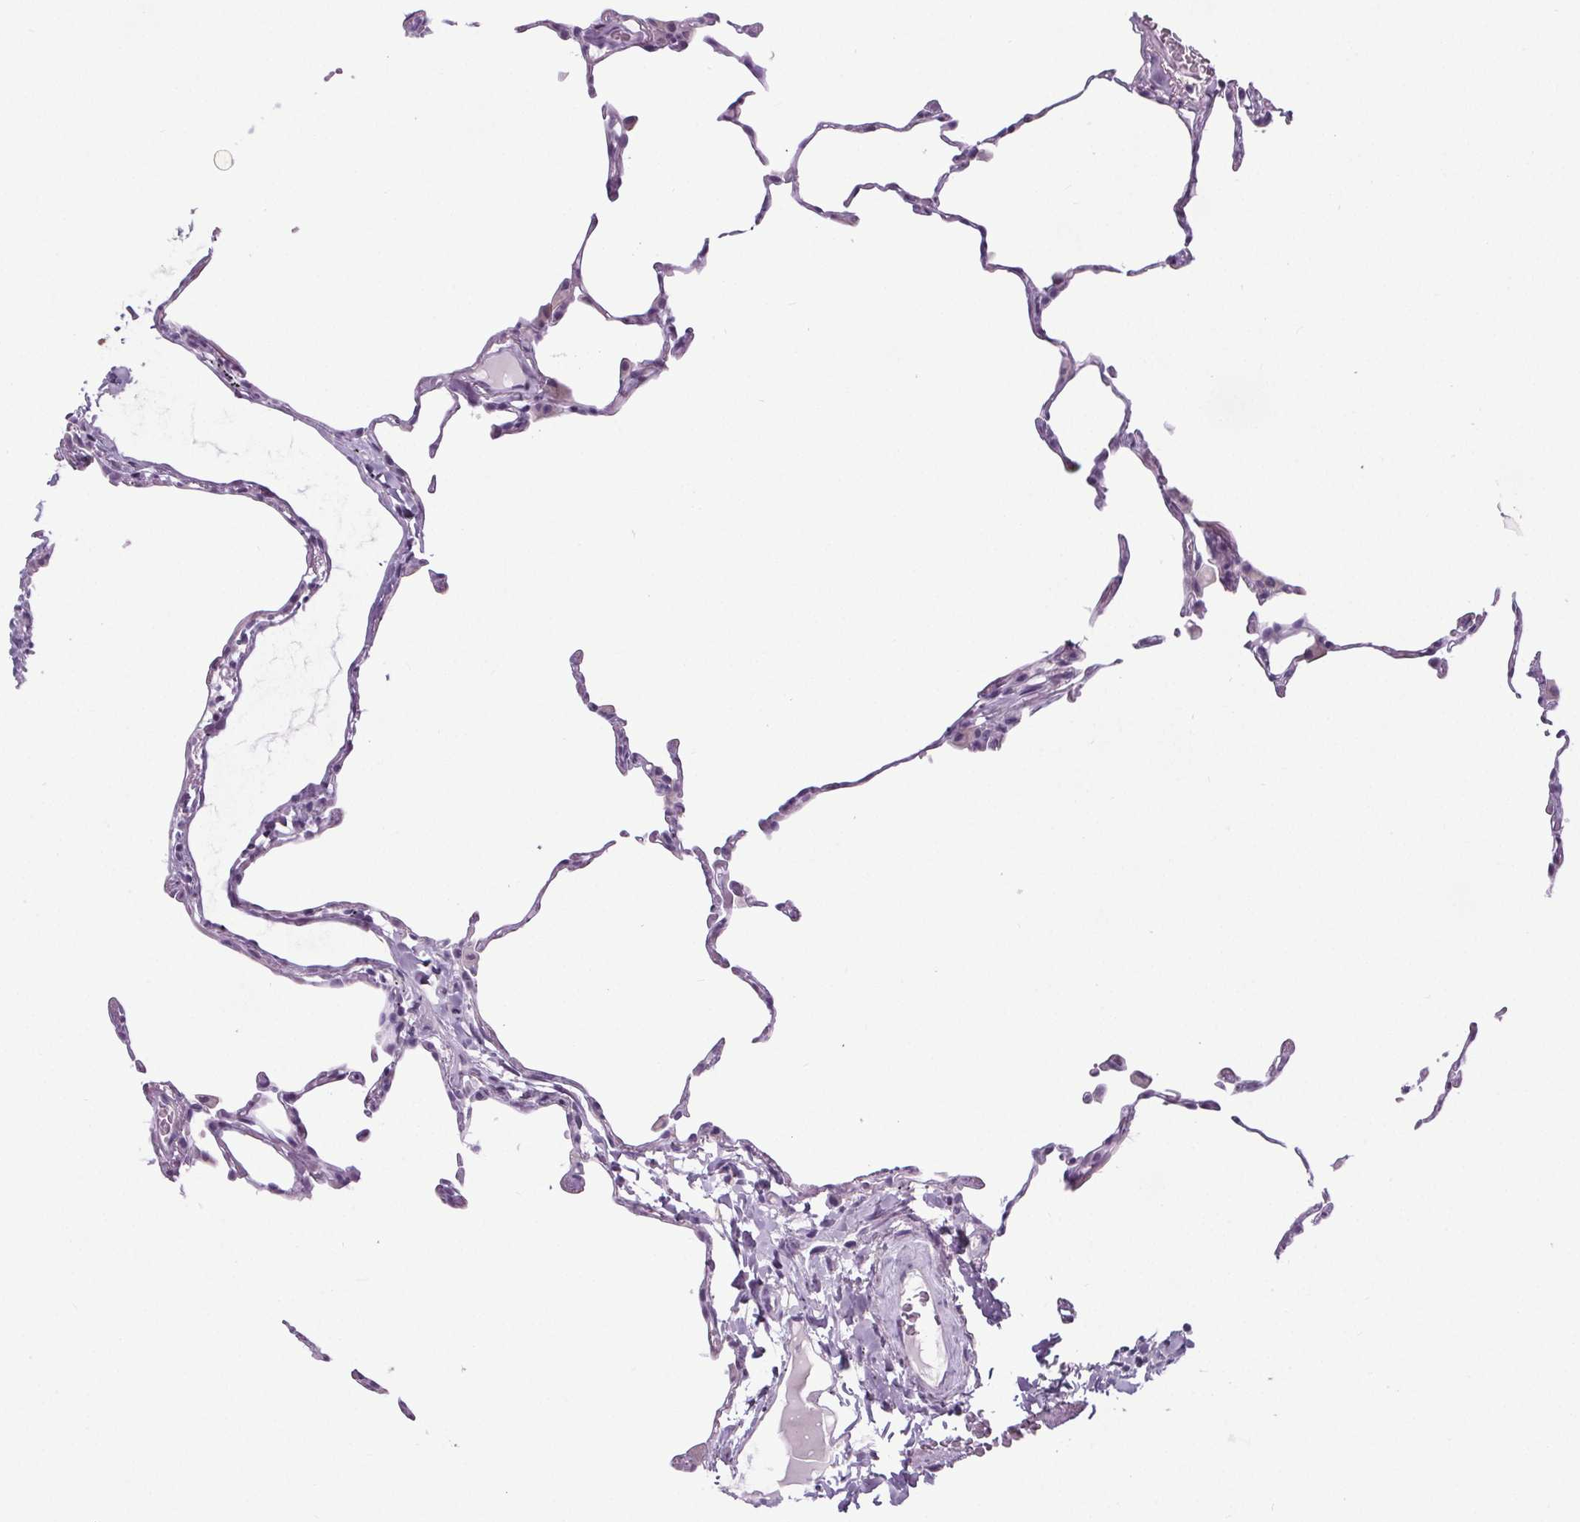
{"staining": {"intensity": "negative", "quantity": "none", "location": "none"}, "tissue": "lung", "cell_type": "Alveolar cells", "image_type": "normal", "snomed": [{"axis": "morphology", "description": "Normal tissue, NOS"}, {"axis": "topography", "description": "Lung"}], "caption": "Immunohistochemistry (IHC) photomicrograph of normal lung: human lung stained with DAB reveals no significant protein positivity in alveolar cells. (Brightfield microscopy of DAB (3,3'-diaminobenzidine) immunohistochemistry at high magnification).", "gene": "ELAVL2", "patient": {"sex": "female", "age": 57}}